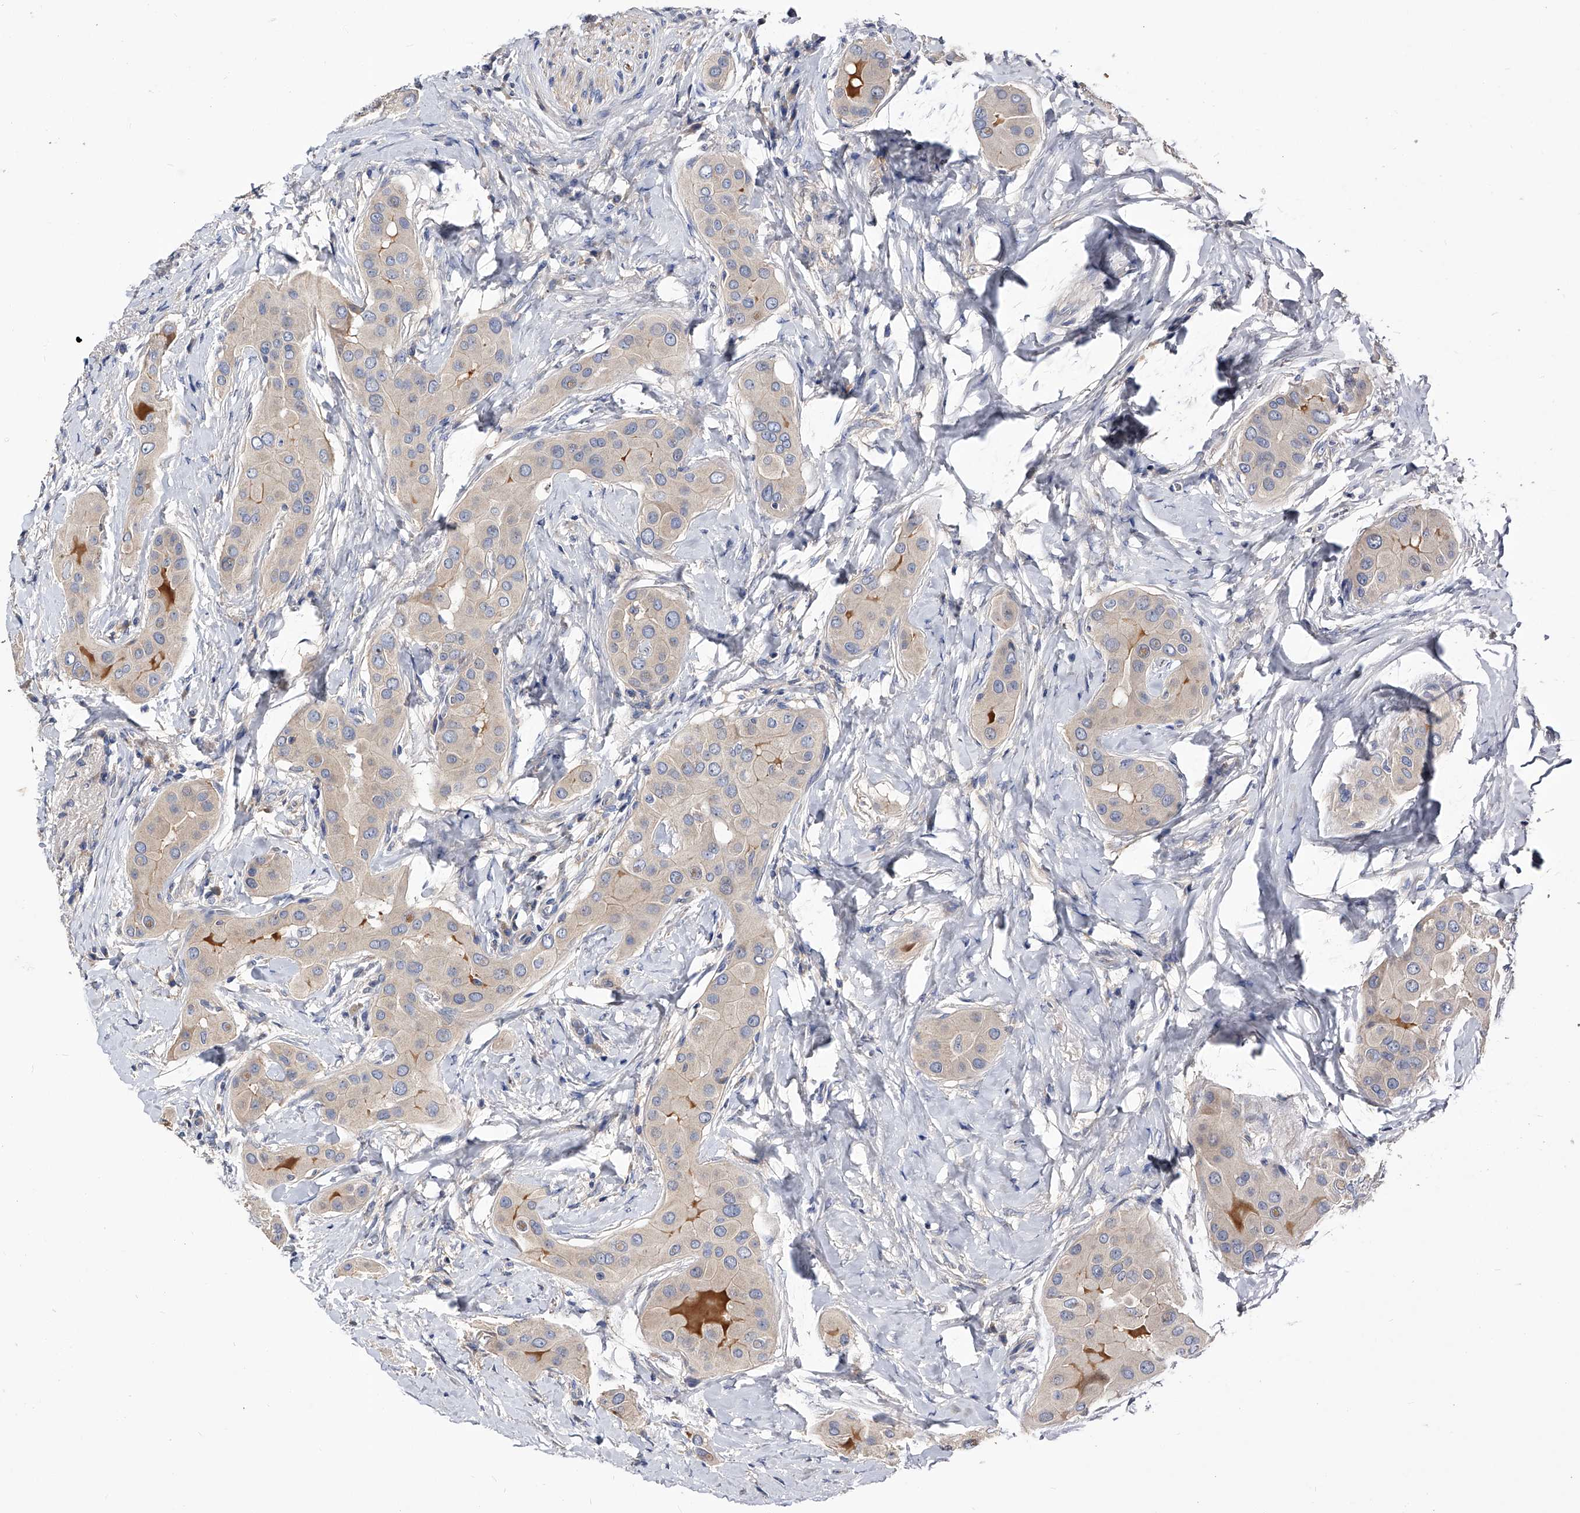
{"staining": {"intensity": "negative", "quantity": "none", "location": "none"}, "tissue": "thyroid cancer", "cell_type": "Tumor cells", "image_type": "cancer", "snomed": [{"axis": "morphology", "description": "Papillary adenocarcinoma, NOS"}, {"axis": "topography", "description": "Thyroid gland"}], "caption": "High magnification brightfield microscopy of thyroid papillary adenocarcinoma stained with DAB (3,3'-diaminobenzidine) (brown) and counterstained with hematoxylin (blue): tumor cells show no significant expression.", "gene": "ARL4C", "patient": {"sex": "male", "age": 33}}